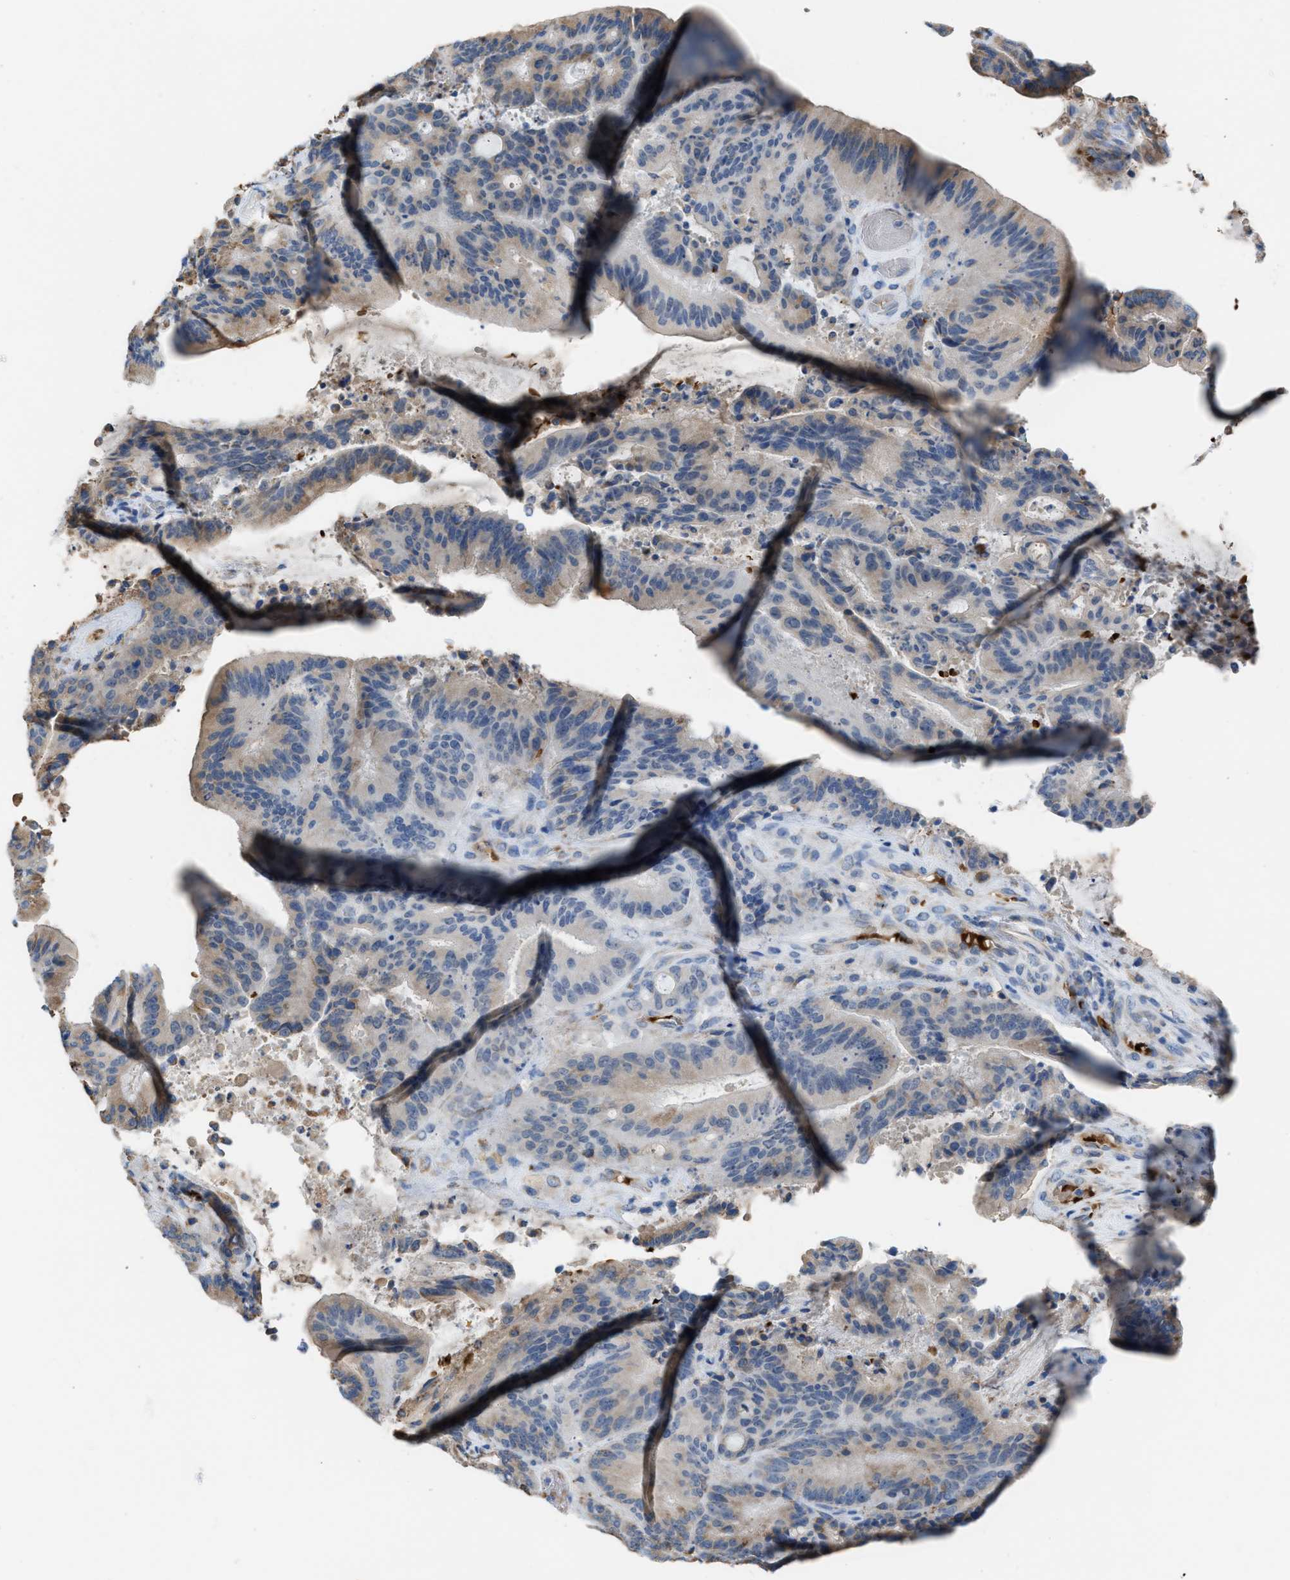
{"staining": {"intensity": "weak", "quantity": "<25%", "location": "cytoplasmic/membranous"}, "tissue": "liver cancer", "cell_type": "Tumor cells", "image_type": "cancer", "snomed": [{"axis": "morphology", "description": "Normal tissue, NOS"}, {"axis": "morphology", "description": "Cholangiocarcinoma"}, {"axis": "topography", "description": "Liver"}, {"axis": "topography", "description": "Peripheral nerve tissue"}], "caption": "Immunohistochemical staining of human liver cancer (cholangiocarcinoma) shows no significant staining in tumor cells.", "gene": "CA3", "patient": {"sex": "female", "age": 73}}